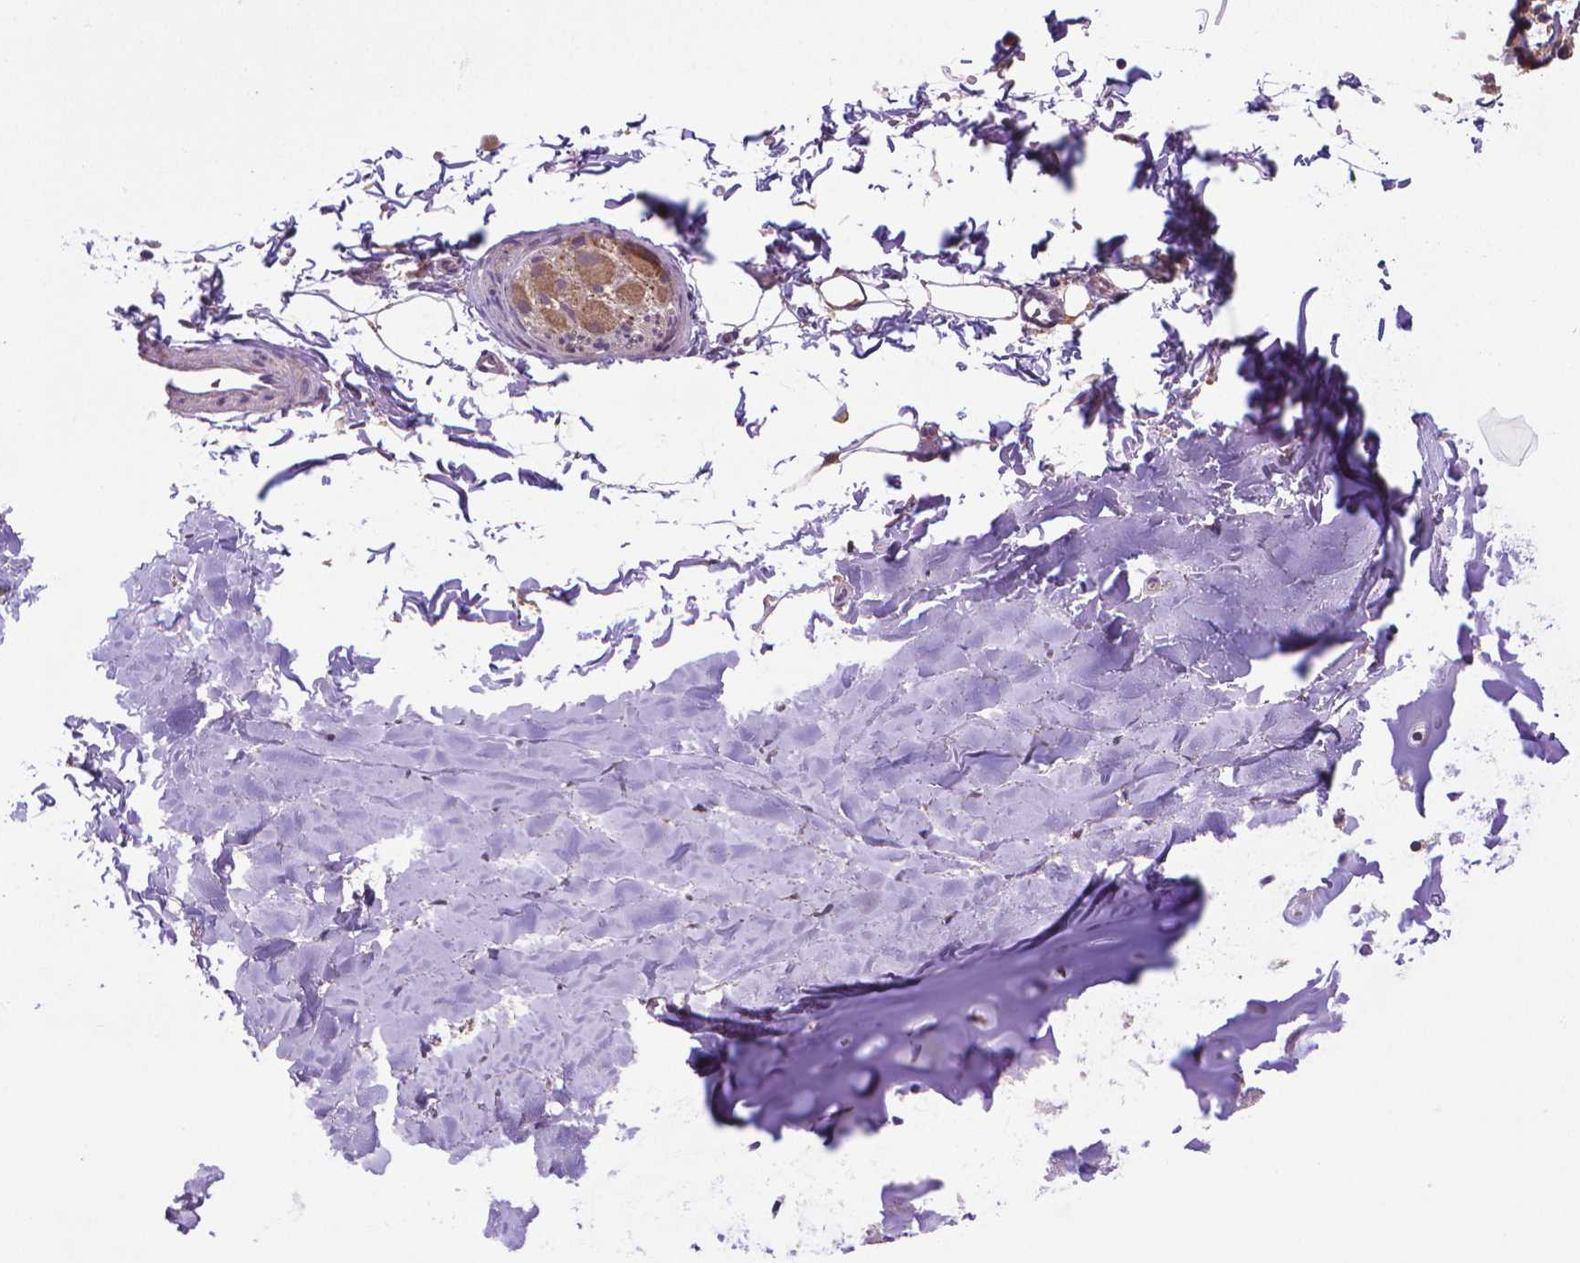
{"staining": {"intensity": "moderate", "quantity": "25%-75%", "location": "cytoplasmic/membranous"}, "tissue": "adipose tissue", "cell_type": "Adipocytes", "image_type": "normal", "snomed": [{"axis": "morphology", "description": "Normal tissue, NOS"}, {"axis": "topography", "description": "Cartilage tissue"}, {"axis": "topography", "description": "Bronchus"}], "caption": "A photomicrograph showing moderate cytoplasmic/membranous staining in approximately 25%-75% of adipocytes in unremarkable adipose tissue, as visualized by brown immunohistochemical staining.", "gene": "GPR63", "patient": {"sex": "female", "age": 79}}